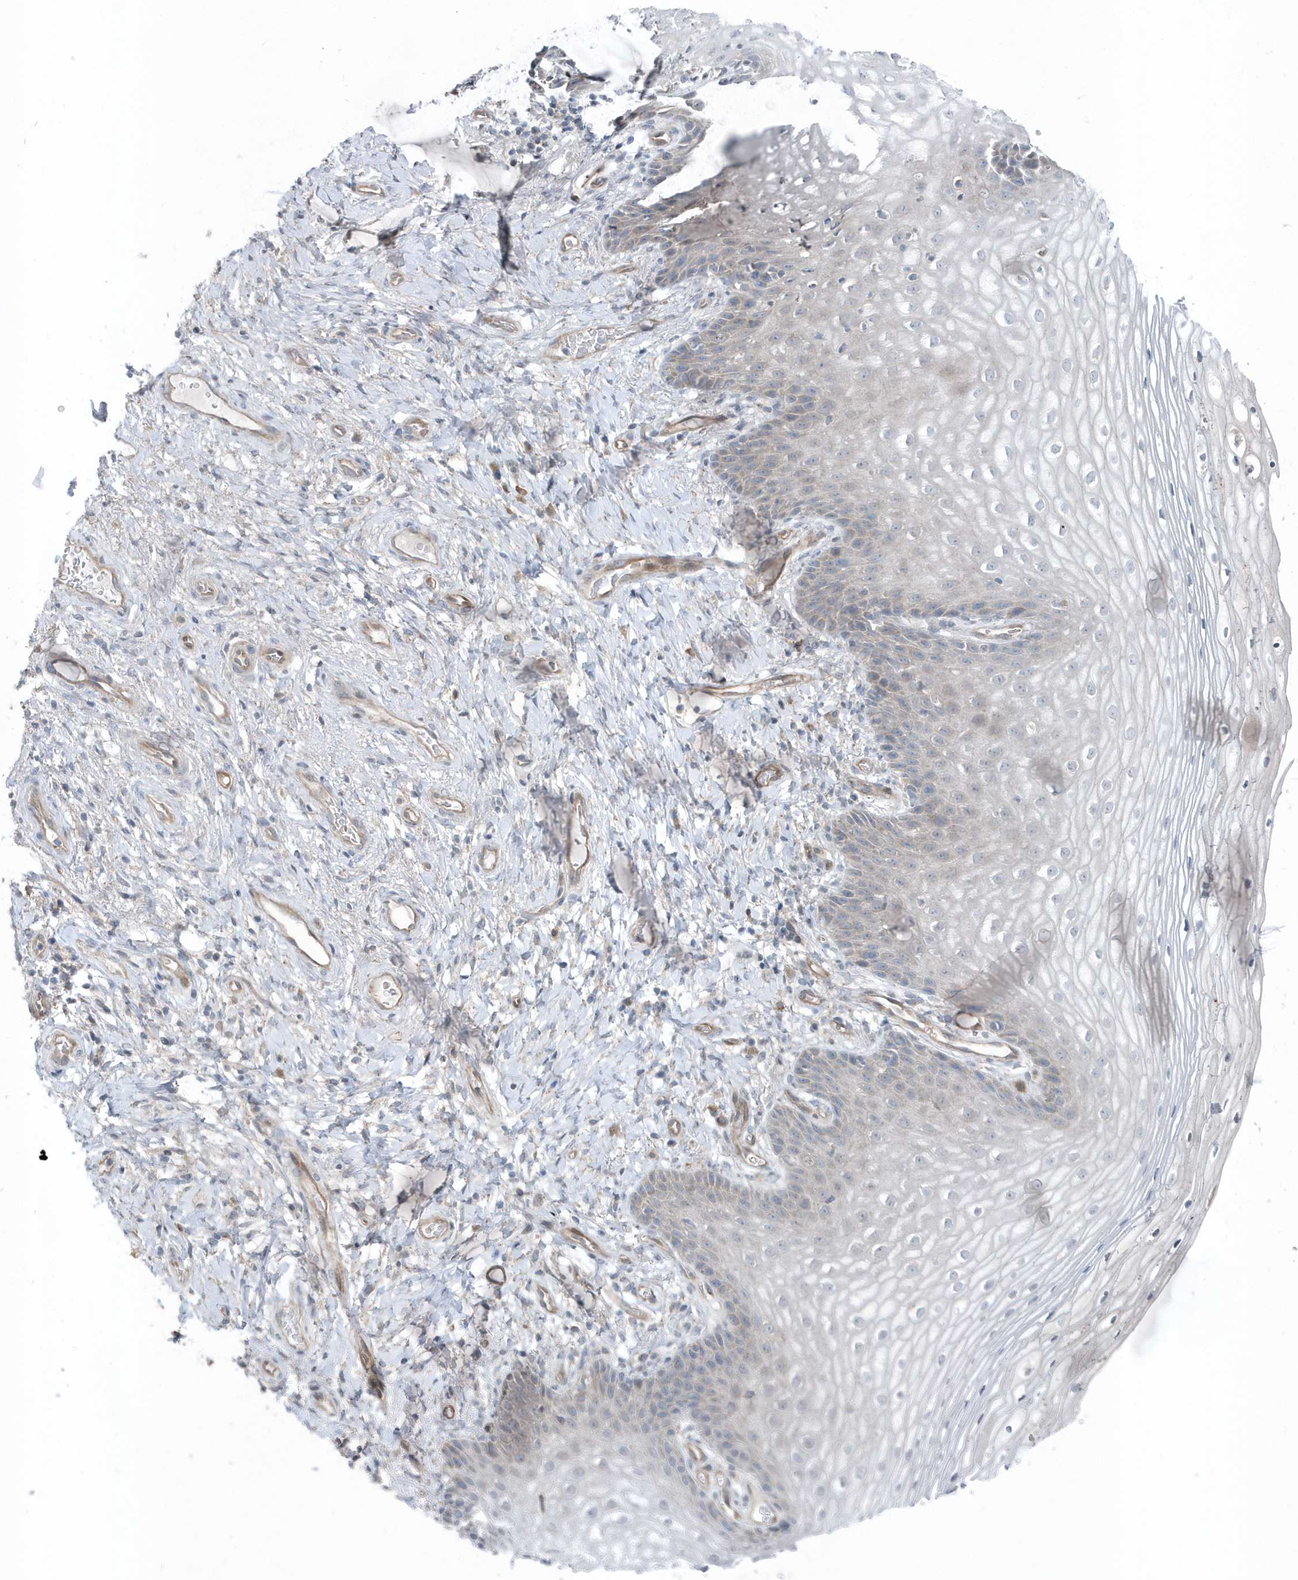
{"staining": {"intensity": "weak", "quantity": "<25%", "location": "cytoplasmic/membranous"}, "tissue": "vagina", "cell_type": "Squamous epithelial cells", "image_type": "normal", "snomed": [{"axis": "morphology", "description": "Normal tissue, NOS"}, {"axis": "topography", "description": "Vagina"}], "caption": "Immunohistochemistry image of unremarkable vagina: human vagina stained with DAB displays no significant protein positivity in squamous epithelial cells. Nuclei are stained in blue.", "gene": "MCC", "patient": {"sex": "female", "age": 60}}